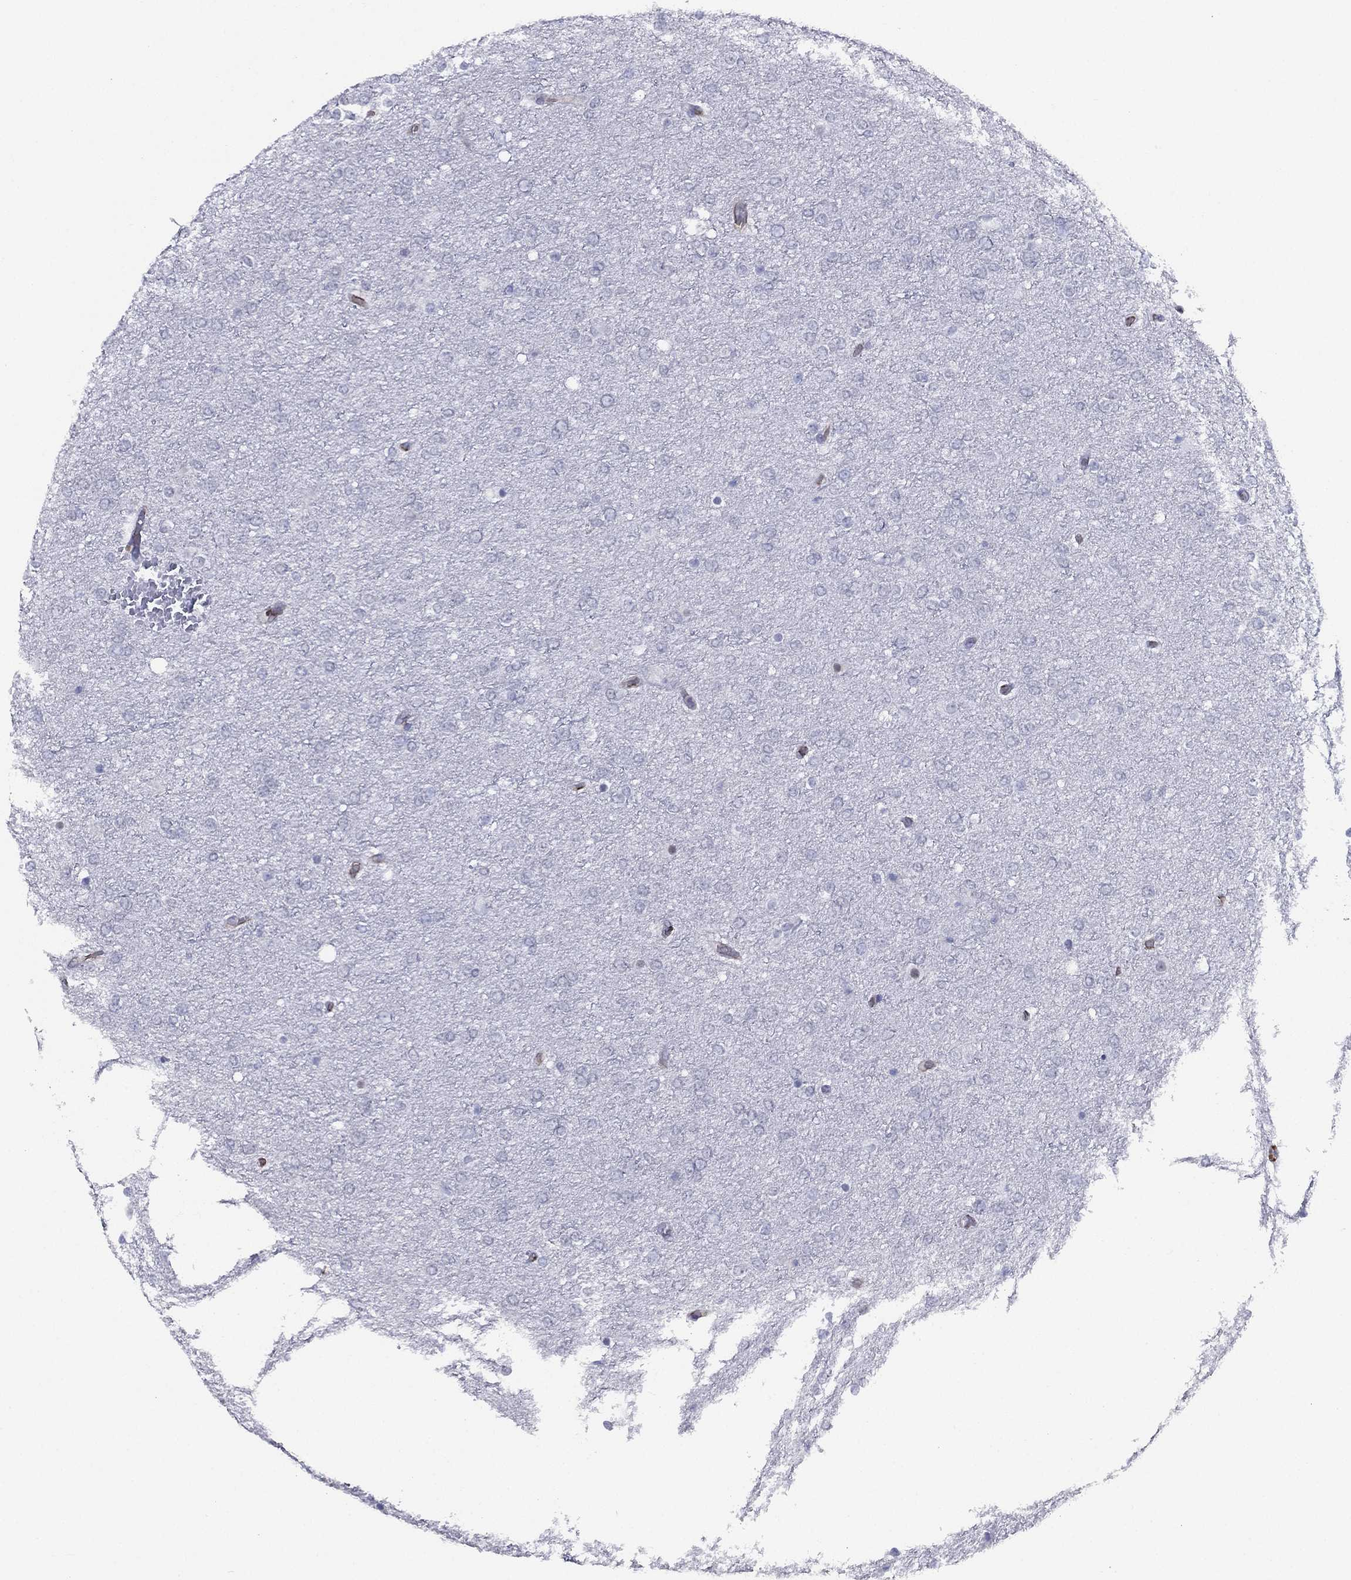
{"staining": {"intensity": "negative", "quantity": "none", "location": "none"}, "tissue": "glioma", "cell_type": "Tumor cells", "image_type": "cancer", "snomed": [{"axis": "morphology", "description": "Glioma, malignant, High grade"}, {"axis": "topography", "description": "Brain"}], "caption": "Image shows no significant protein staining in tumor cells of malignant glioma (high-grade). (Brightfield microscopy of DAB (3,3'-diaminobenzidine) immunohistochemistry at high magnification).", "gene": "MAS1", "patient": {"sex": "female", "age": 61}}